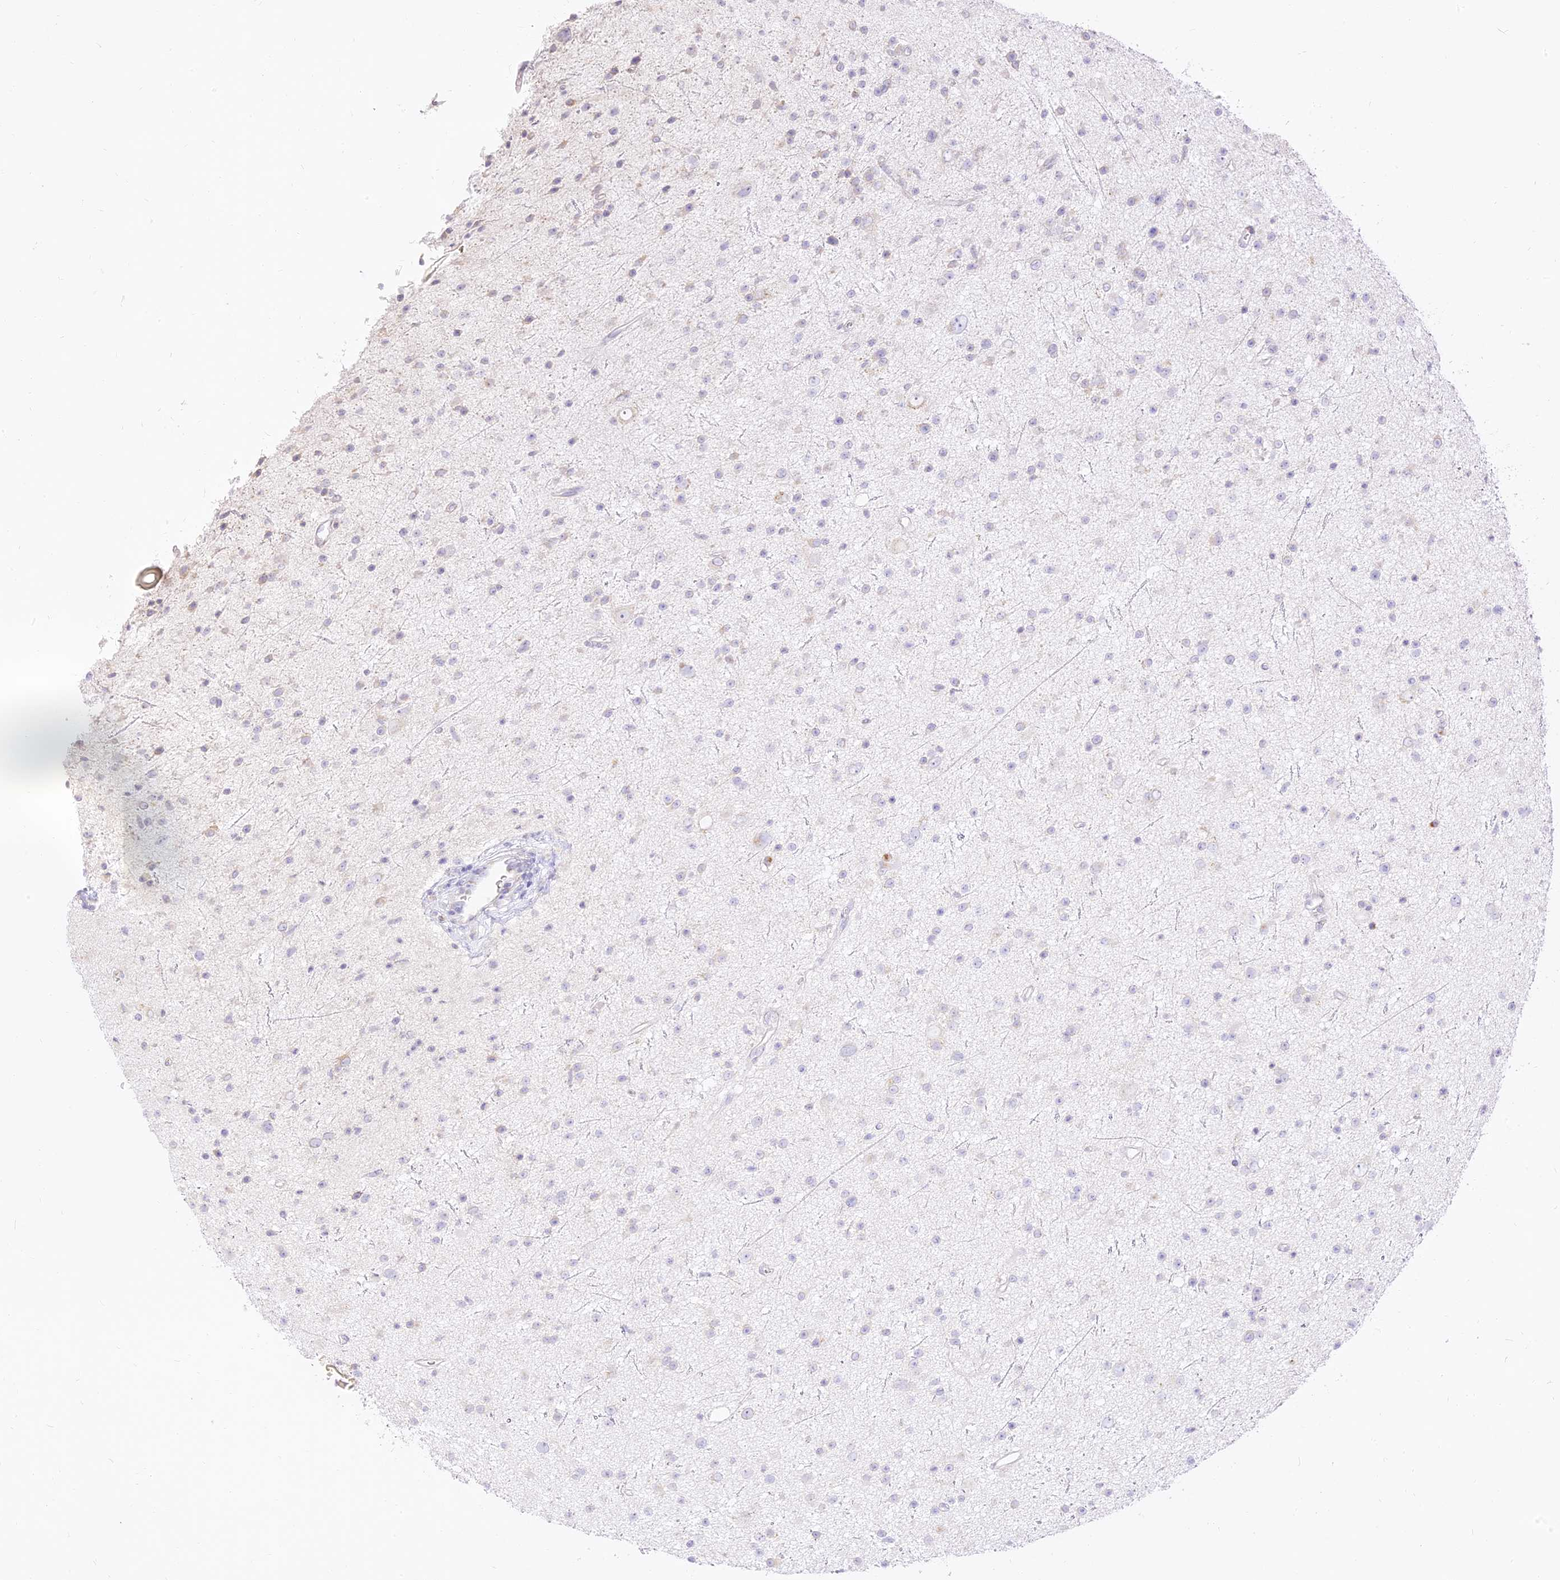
{"staining": {"intensity": "negative", "quantity": "none", "location": "none"}, "tissue": "glioma", "cell_type": "Tumor cells", "image_type": "cancer", "snomed": [{"axis": "morphology", "description": "Glioma, malignant, Low grade"}, {"axis": "topography", "description": "Cerebral cortex"}], "caption": "IHC micrograph of neoplastic tissue: malignant low-grade glioma stained with DAB exhibits no significant protein positivity in tumor cells.", "gene": "SEC13", "patient": {"sex": "female", "age": 39}}